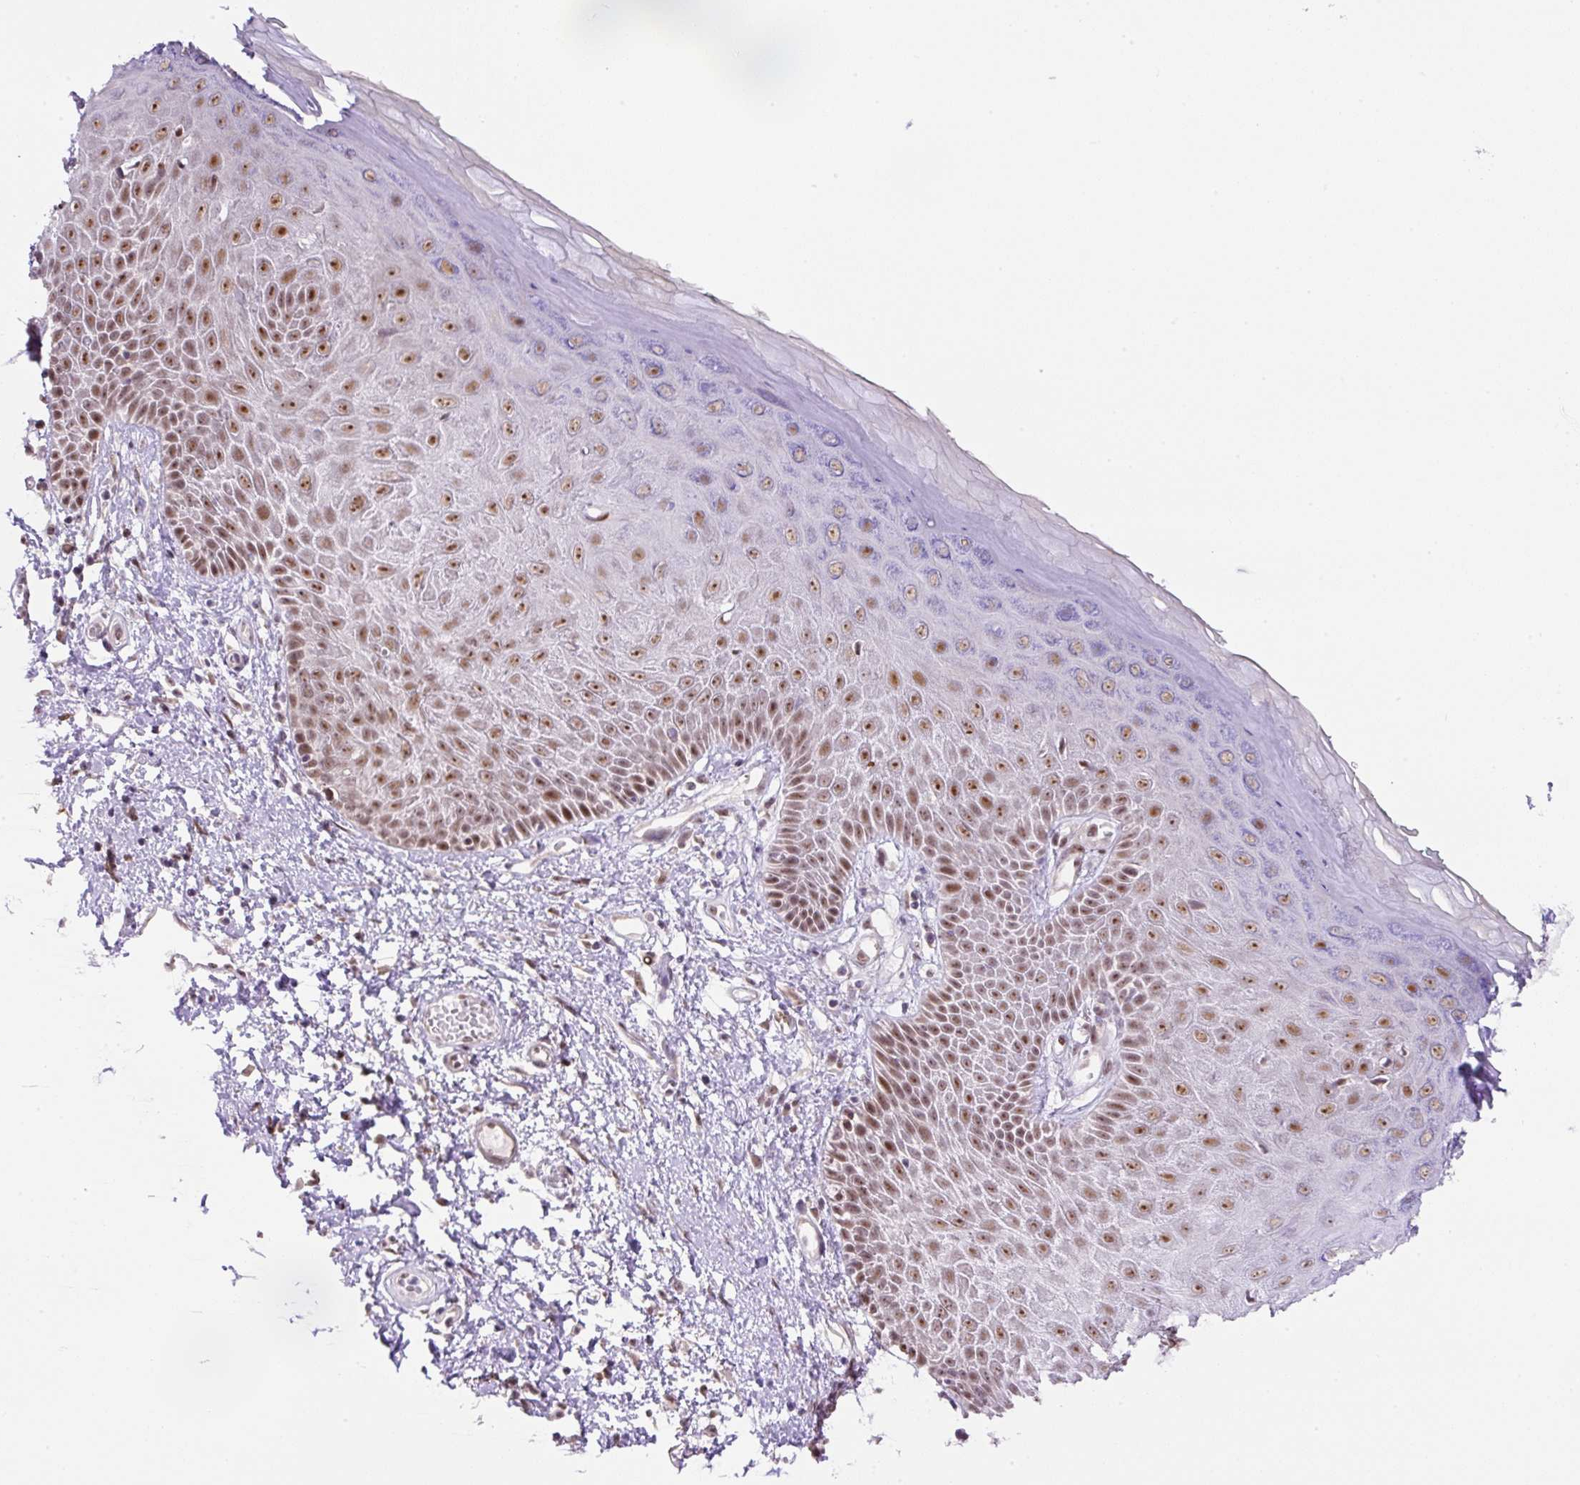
{"staining": {"intensity": "strong", "quantity": ">75%", "location": "nuclear"}, "tissue": "skin", "cell_type": "Epidermal cells", "image_type": "normal", "snomed": [{"axis": "morphology", "description": "Normal tissue, NOS"}, {"axis": "topography", "description": "Anal"}, {"axis": "topography", "description": "Peripheral nerve tissue"}], "caption": "Strong nuclear positivity for a protein is identified in approximately >75% of epidermal cells of normal skin using IHC.", "gene": "TAF1A", "patient": {"sex": "male", "age": 78}}